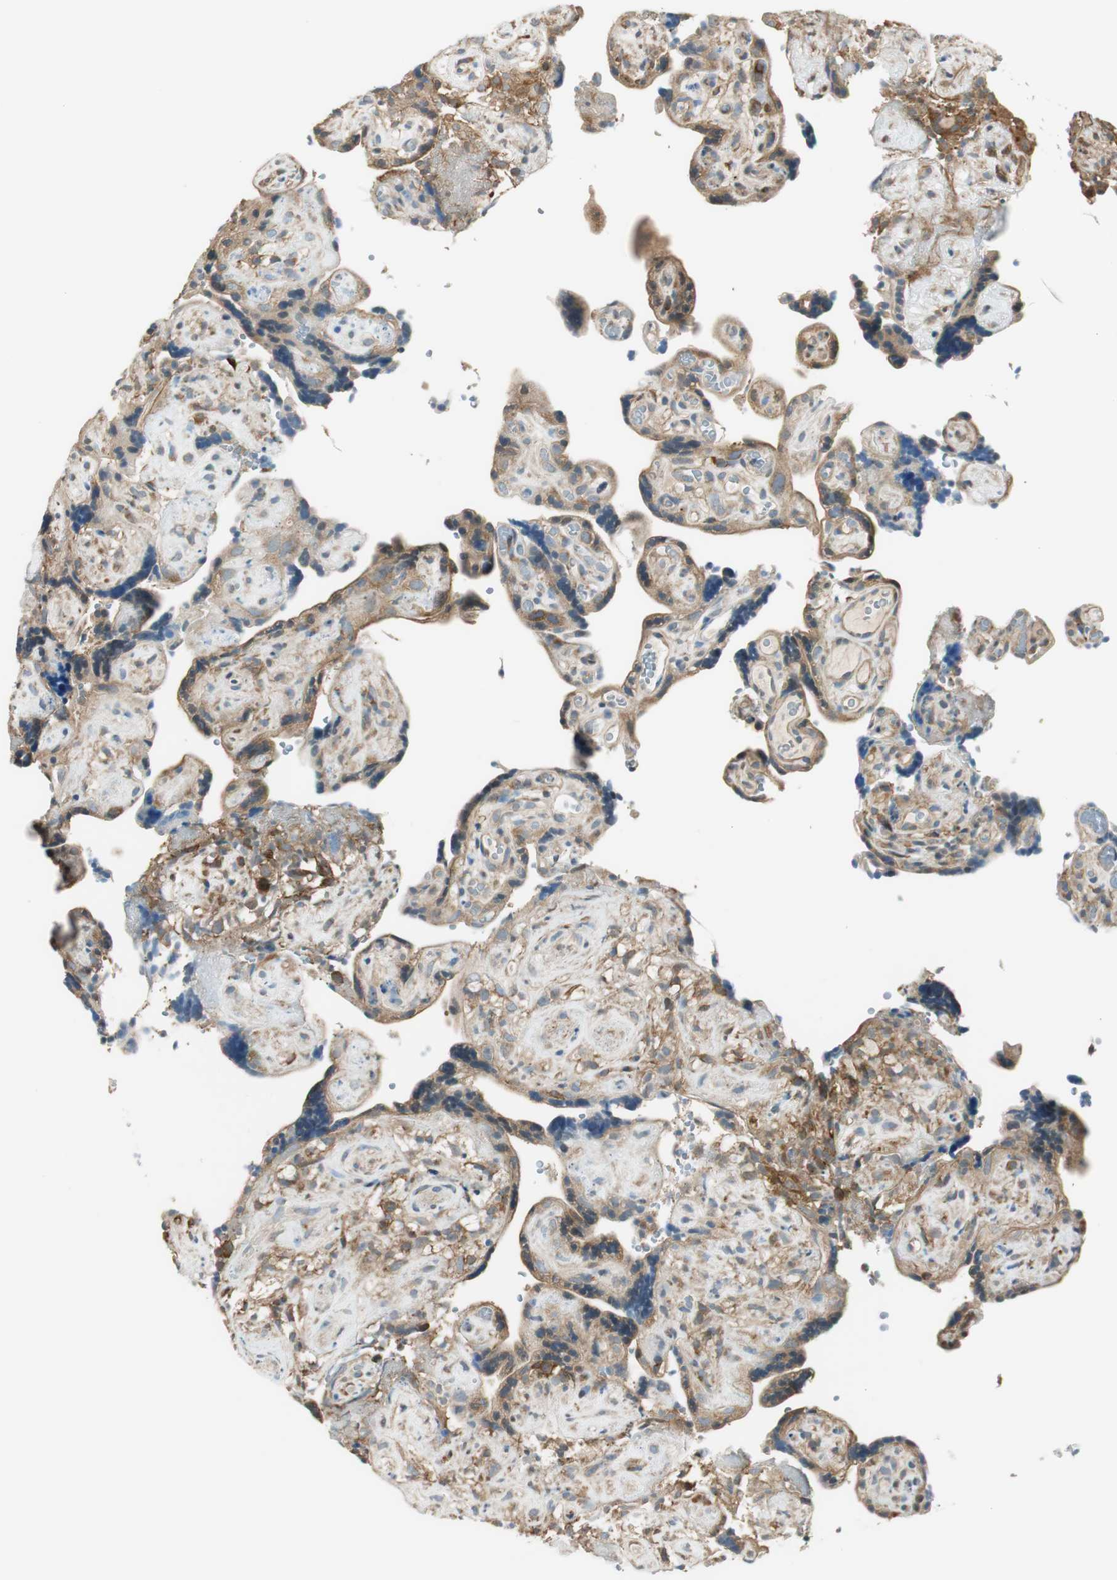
{"staining": {"intensity": "negative", "quantity": "none", "location": "none"}, "tissue": "placenta", "cell_type": "Decidual cells", "image_type": "normal", "snomed": [{"axis": "morphology", "description": "Normal tissue, NOS"}, {"axis": "topography", "description": "Placenta"}], "caption": "This image is of normal placenta stained with immunohistochemistry (IHC) to label a protein in brown with the nuclei are counter-stained blue. There is no positivity in decidual cells. (Brightfield microscopy of DAB (3,3'-diaminobenzidine) immunohistochemistry (IHC) at high magnification).", "gene": "PI4K2B", "patient": {"sex": "female", "age": 30}}